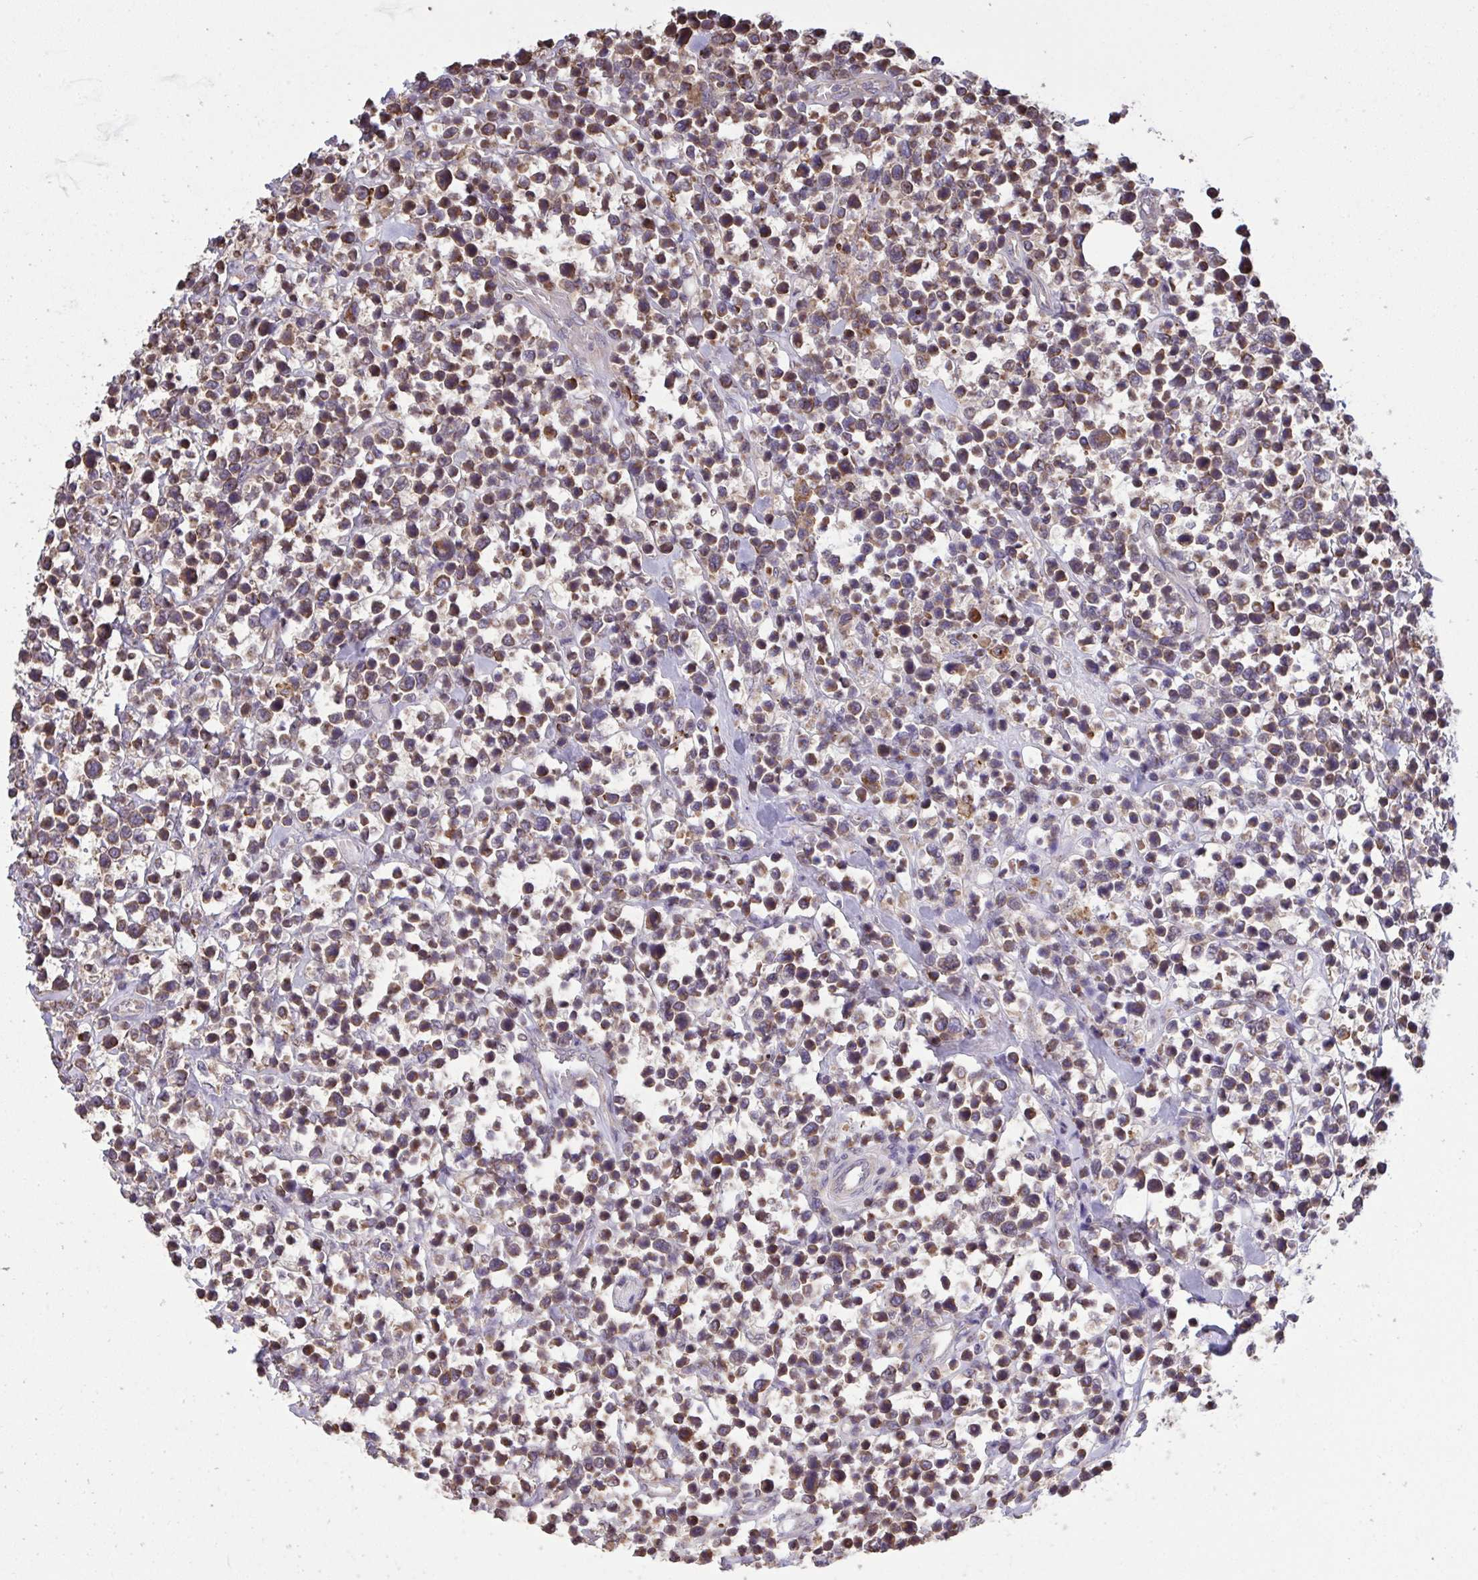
{"staining": {"intensity": "weak", "quantity": ">75%", "location": "cytoplasmic/membranous"}, "tissue": "lymphoma", "cell_type": "Tumor cells", "image_type": "cancer", "snomed": [{"axis": "morphology", "description": "Malignant lymphoma, non-Hodgkin's type, High grade"}, {"axis": "topography", "description": "Soft tissue"}], "caption": "Immunohistochemical staining of high-grade malignant lymphoma, non-Hodgkin's type reveals low levels of weak cytoplasmic/membranous protein positivity in approximately >75% of tumor cells. (IHC, brightfield microscopy, high magnification).", "gene": "PPM1H", "patient": {"sex": "female", "age": 56}}